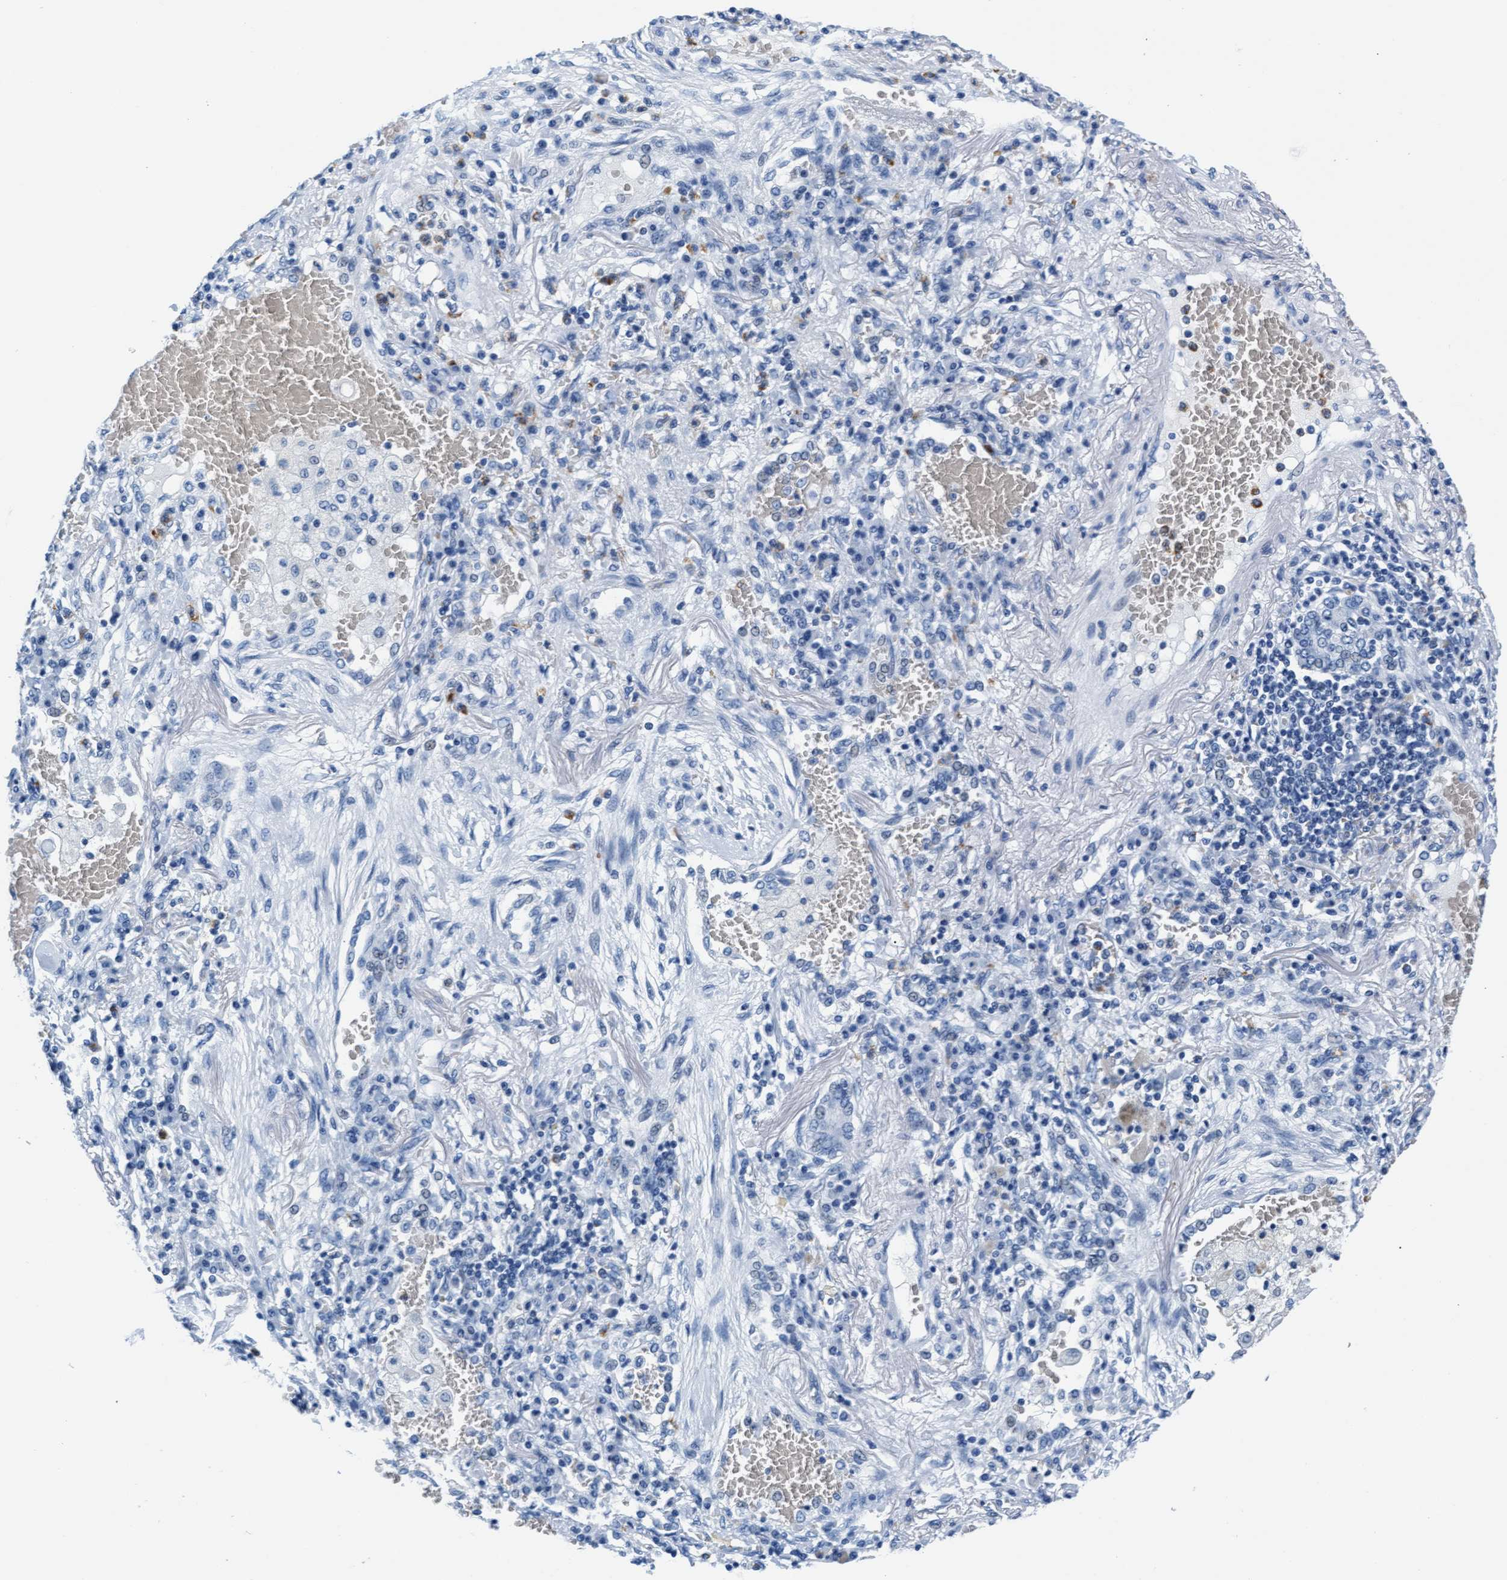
{"staining": {"intensity": "negative", "quantity": "none", "location": "none"}, "tissue": "lung cancer", "cell_type": "Tumor cells", "image_type": "cancer", "snomed": [{"axis": "morphology", "description": "Squamous cell carcinoma, NOS"}, {"axis": "topography", "description": "Lung"}], "caption": "The photomicrograph demonstrates no staining of tumor cells in lung cancer (squamous cell carcinoma).", "gene": "MMP8", "patient": {"sex": "male", "age": 61}}